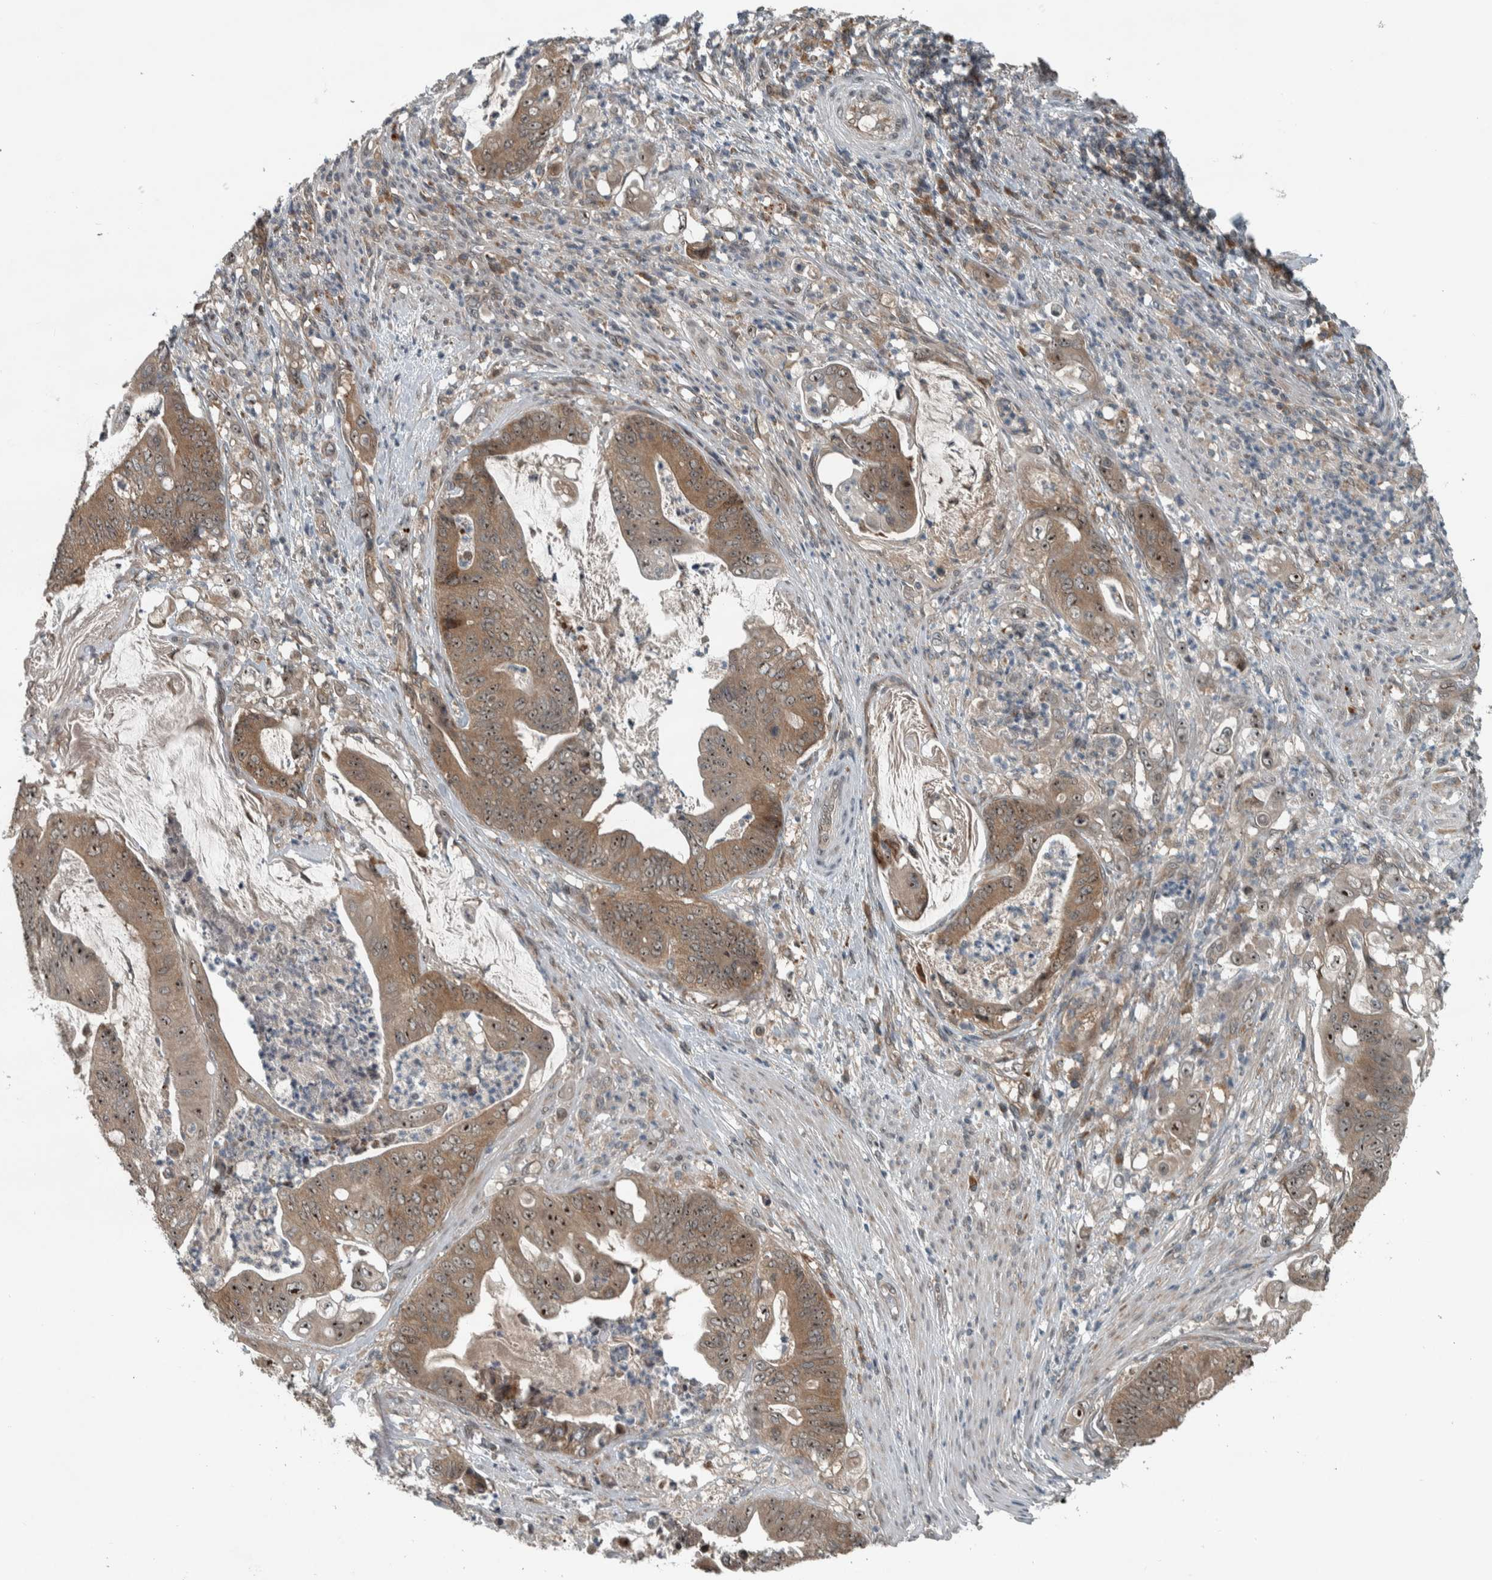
{"staining": {"intensity": "moderate", "quantity": ">75%", "location": "cytoplasmic/membranous,nuclear"}, "tissue": "stomach cancer", "cell_type": "Tumor cells", "image_type": "cancer", "snomed": [{"axis": "morphology", "description": "Adenocarcinoma, NOS"}, {"axis": "topography", "description": "Stomach"}], "caption": "There is medium levels of moderate cytoplasmic/membranous and nuclear positivity in tumor cells of stomach cancer, as demonstrated by immunohistochemical staining (brown color).", "gene": "XPO5", "patient": {"sex": "female", "age": 73}}